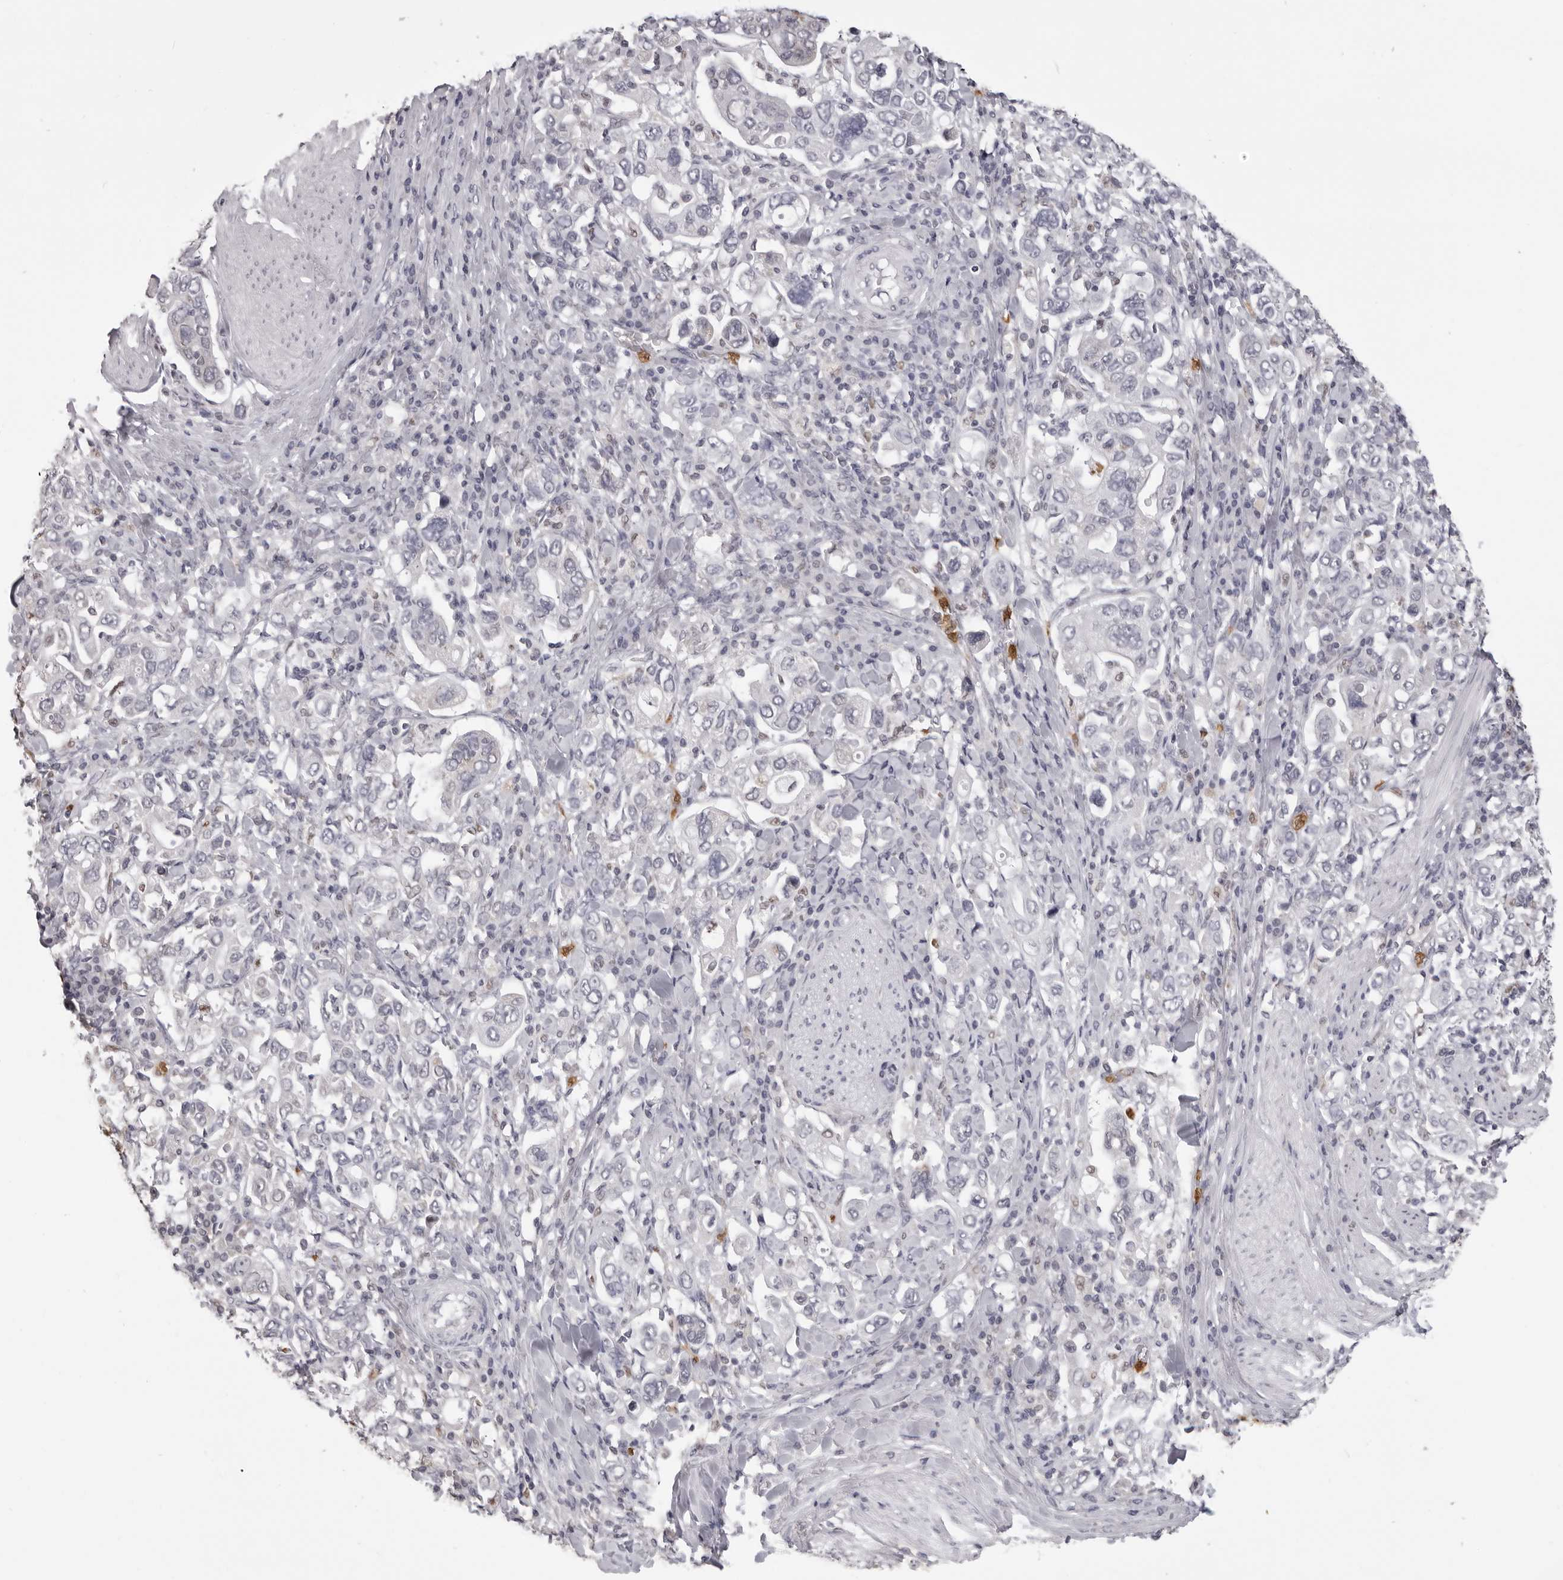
{"staining": {"intensity": "negative", "quantity": "none", "location": "none"}, "tissue": "stomach cancer", "cell_type": "Tumor cells", "image_type": "cancer", "snomed": [{"axis": "morphology", "description": "Adenocarcinoma, NOS"}, {"axis": "topography", "description": "Stomach, upper"}], "caption": "Immunohistochemistry (IHC) image of neoplastic tissue: human stomach adenocarcinoma stained with DAB (3,3'-diaminobenzidine) exhibits no significant protein staining in tumor cells.", "gene": "IL31", "patient": {"sex": "male", "age": 62}}